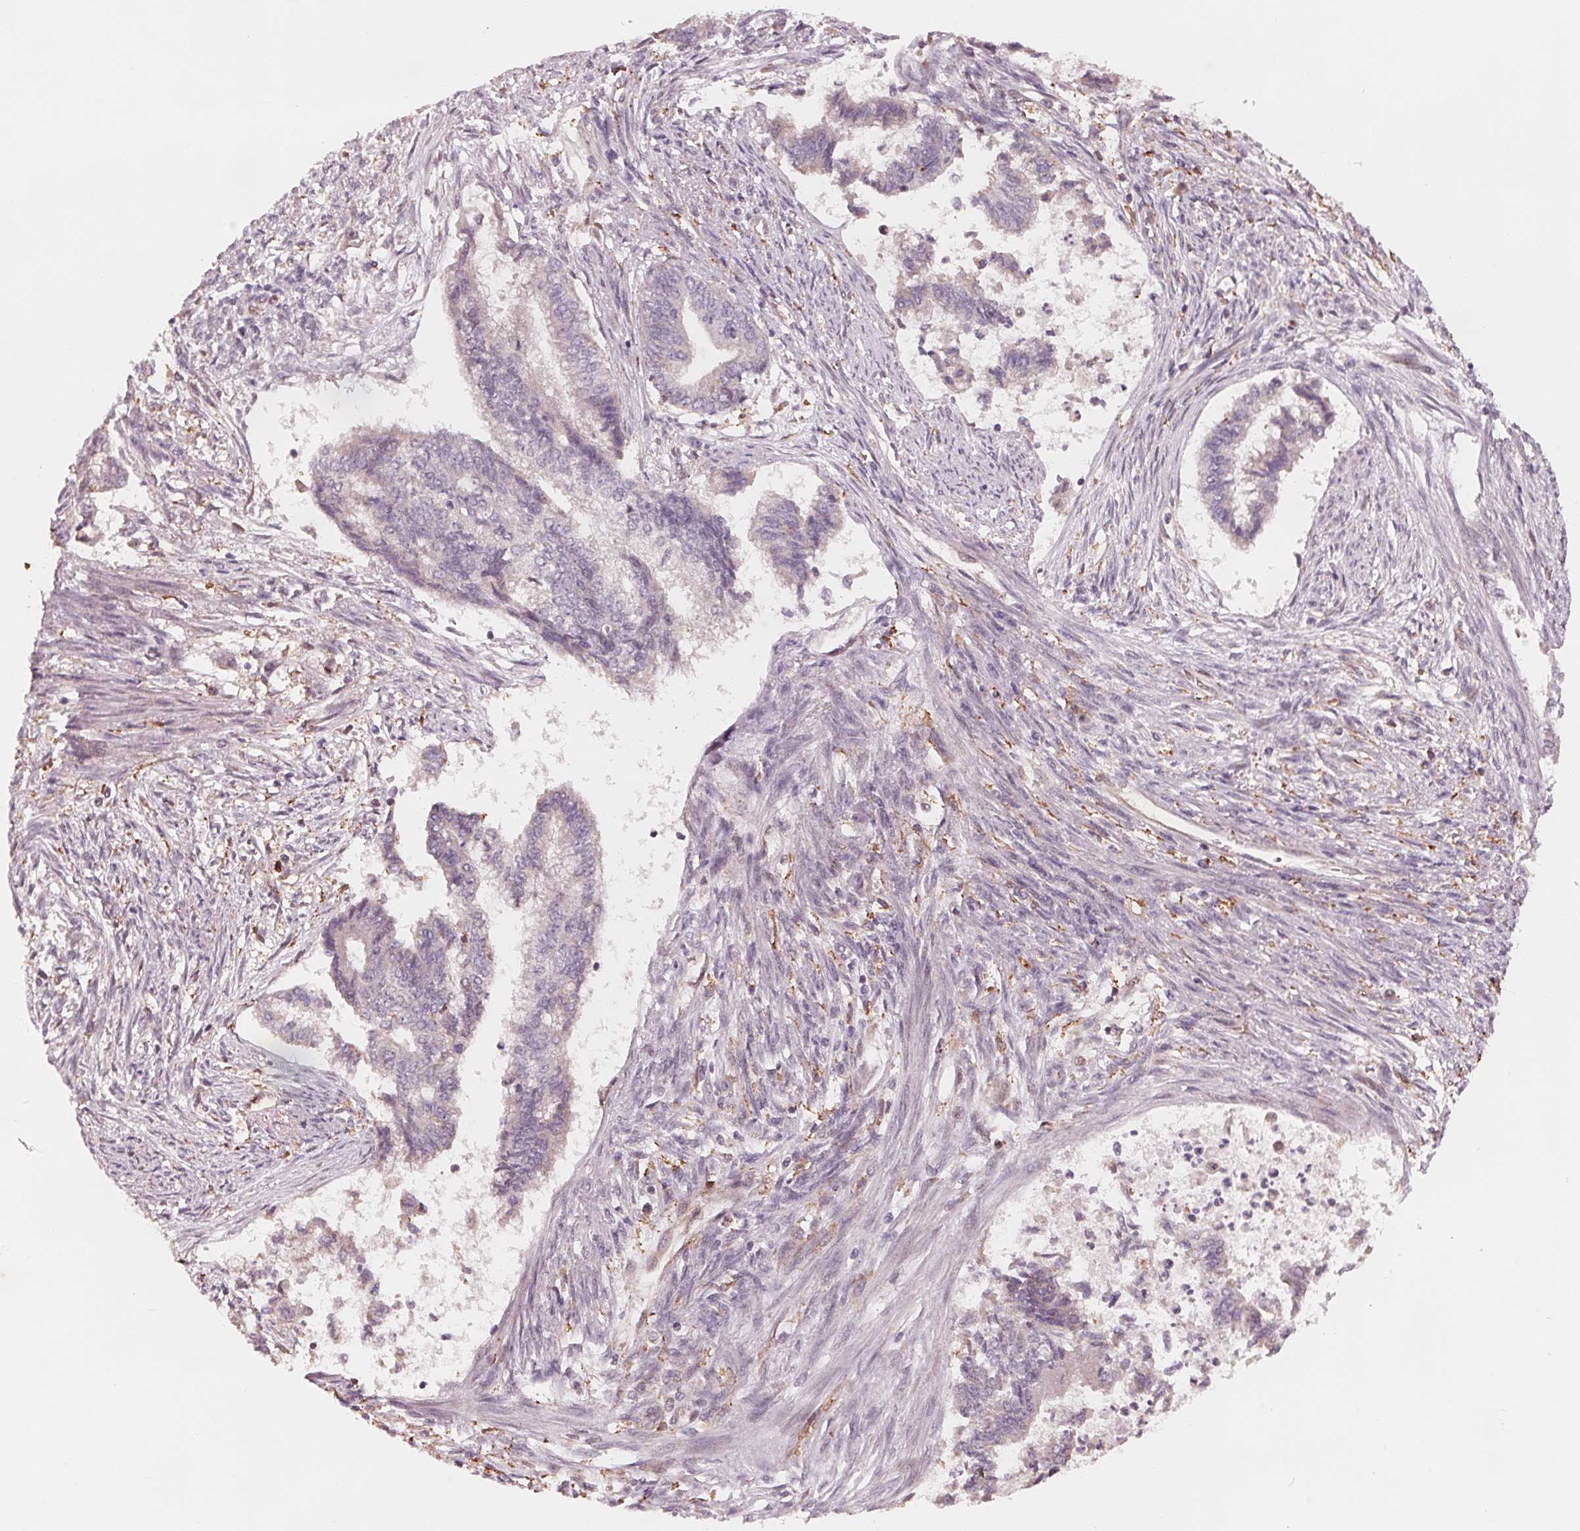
{"staining": {"intensity": "negative", "quantity": "none", "location": "none"}, "tissue": "endometrial cancer", "cell_type": "Tumor cells", "image_type": "cancer", "snomed": [{"axis": "morphology", "description": "Adenocarcinoma, NOS"}, {"axis": "topography", "description": "Endometrium"}], "caption": "Adenocarcinoma (endometrial) stained for a protein using immunohistochemistry (IHC) reveals no staining tumor cells.", "gene": "IL9R", "patient": {"sex": "female", "age": 65}}